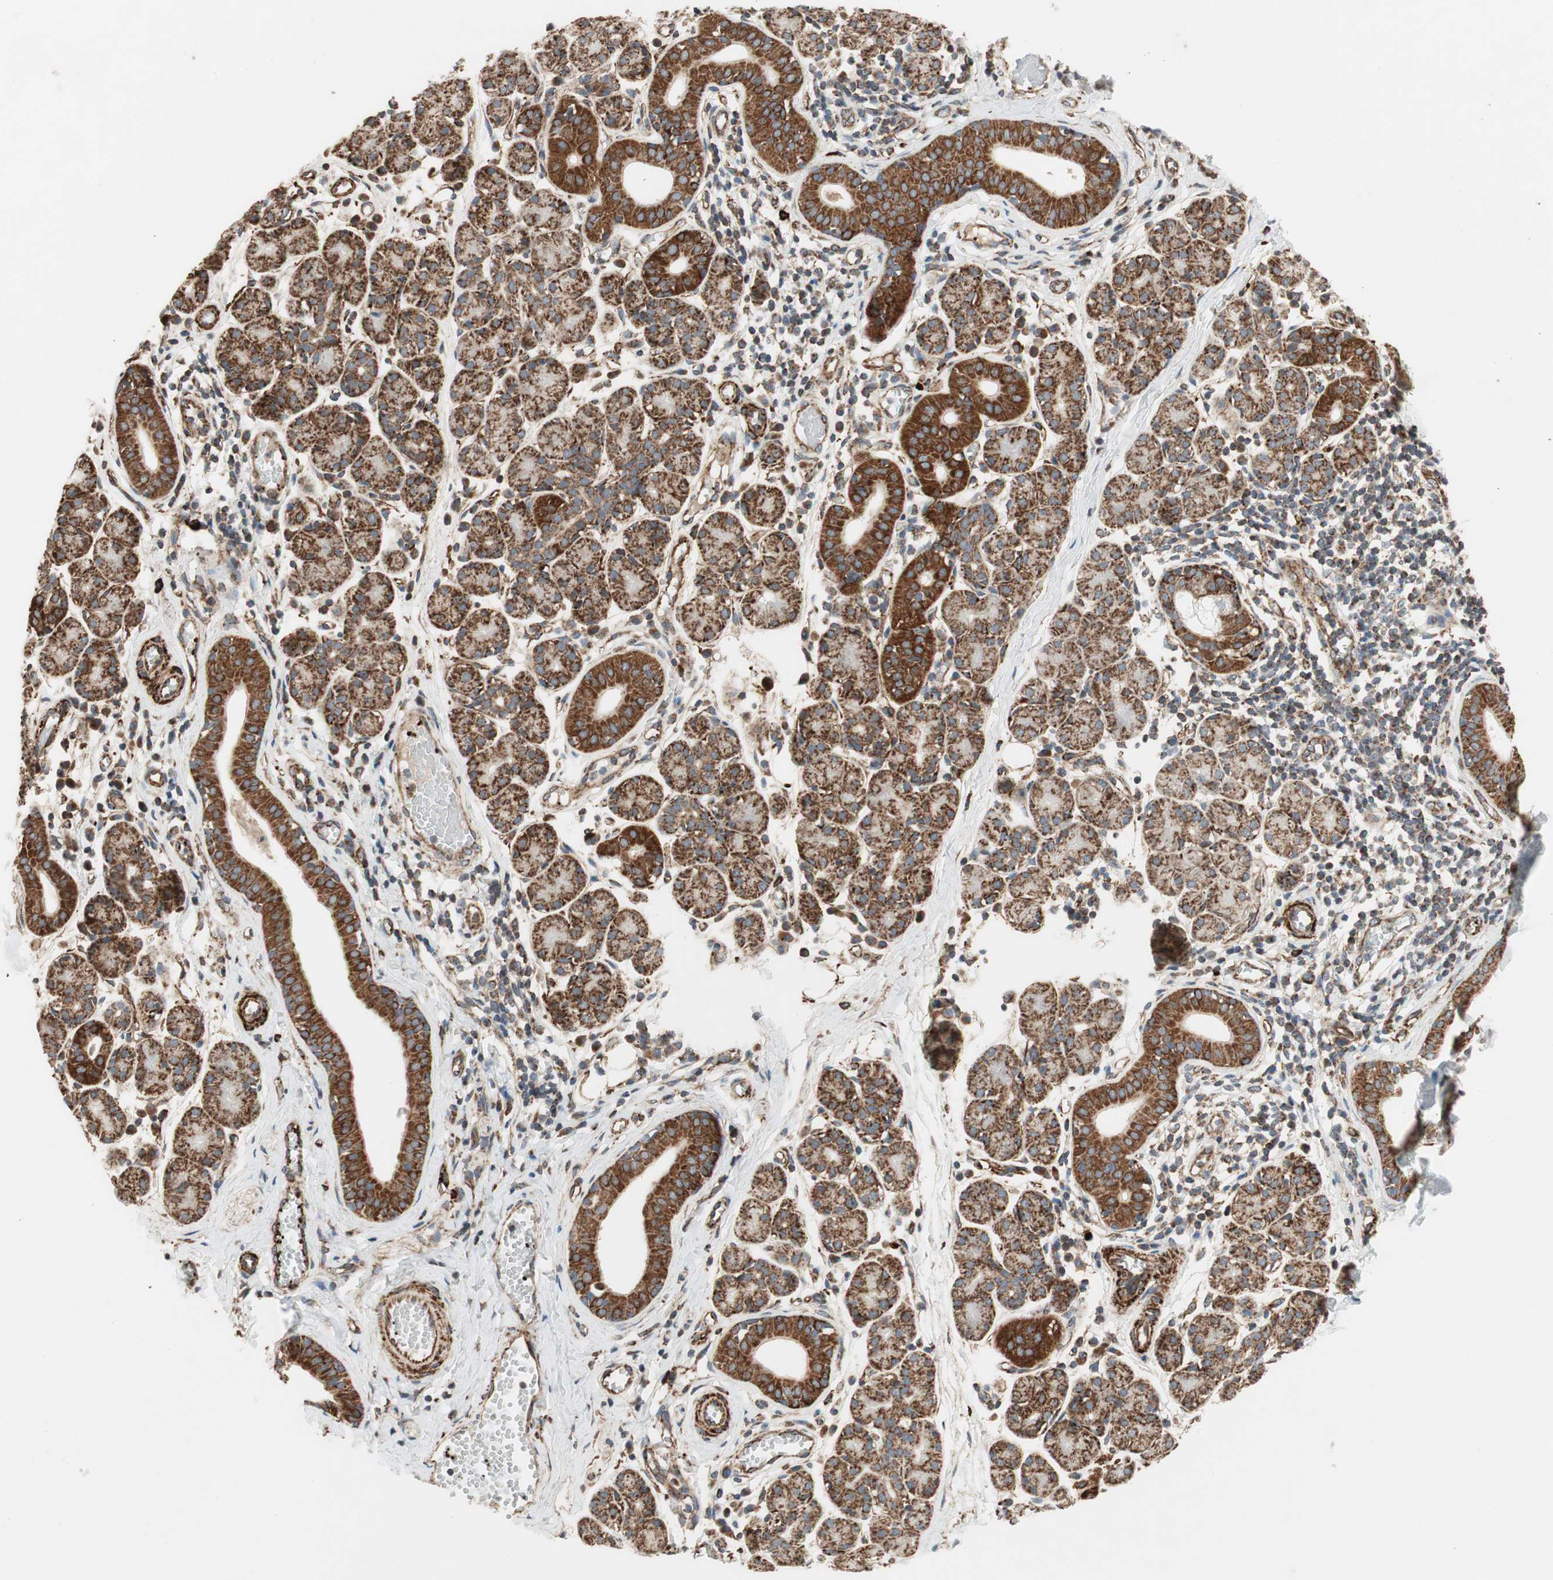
{"staining": {"intensity": "strong", "quantity": ">75%", "location": "cytoplasmic/membranous"}, "tissue": "salivary gland", "cell_type": "Glandular cells", "image_type": "normal", "snomed": [{"axis": "morphology", "description": "Normal tissue, NOS"}, {"axis": "morphology", "description": "Inflammation, NOS"}, {"axis": "topography", "description": "Lymph node"}, {"axis": "topography", "description": "Salivary gland"}], "caption": "The immunohistochemical stain shows strong cytoplasmic/membranous expression in glandular cells of normal salivary gland.", "gene": "AKAP1", "patient": {"sex": "male", "age": 3}}